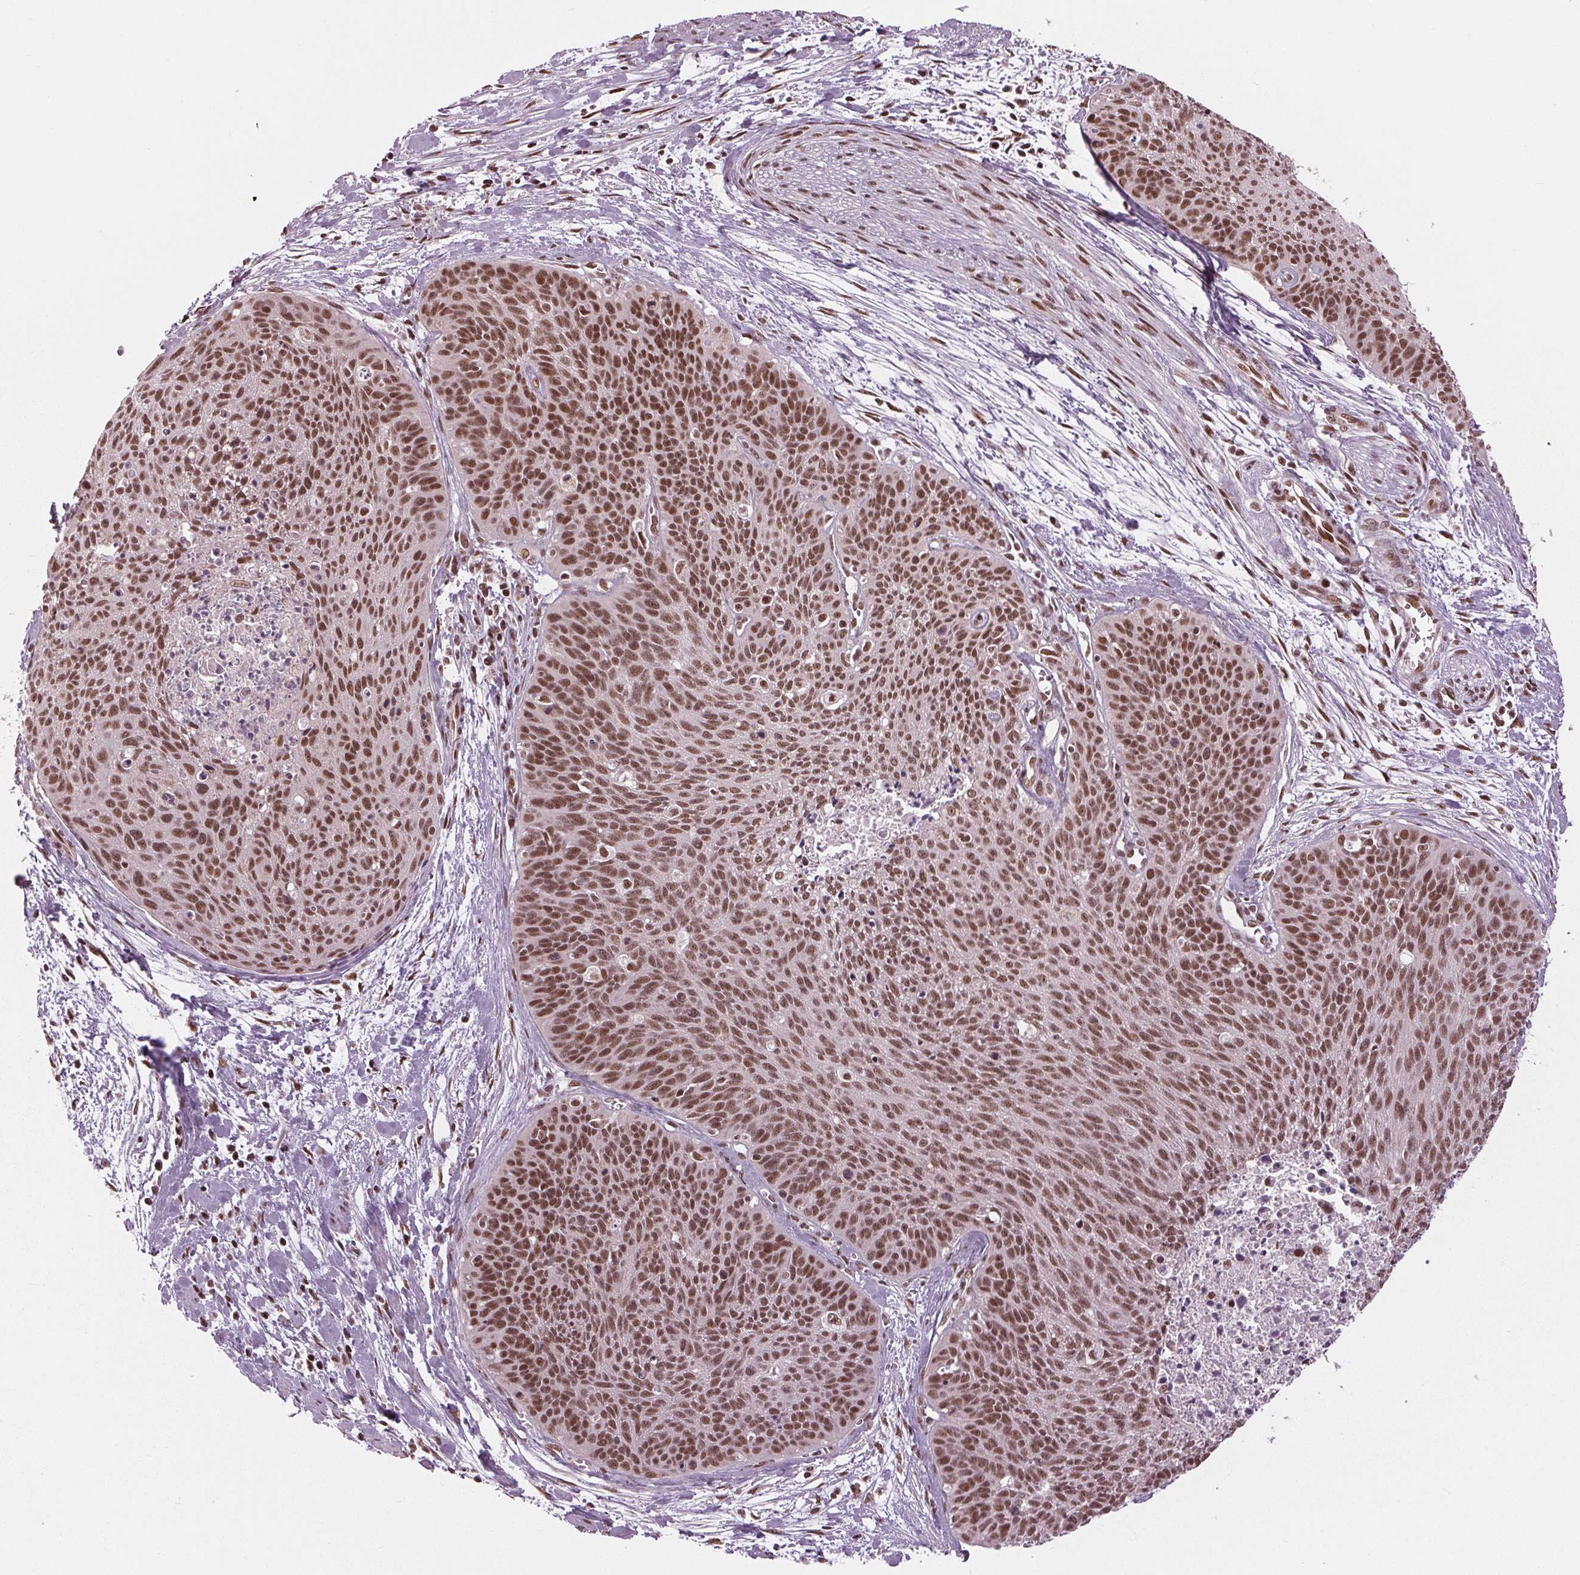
{"staining": {"intensity": "moderate", "quantity": ">75%", "location": "nuclear"}, "tissue": "cervical cancer", "cell_type": "Tumor cells", "image_type": "cancer", "snomed": [{"axis": "morphology", "description": "Squamous cell carcinoma, NOS"}, {"axis": "topography", "description": "Cervix"}], "caption": "Immunohistochemical staining of cervical squamous cell carcinoma demonstrates medium levels of moderate nuclear protein positivity in approximately >75% of tumor cells.", "gene": "LSM2", "patient": {"sex": "female", "age": 55}}